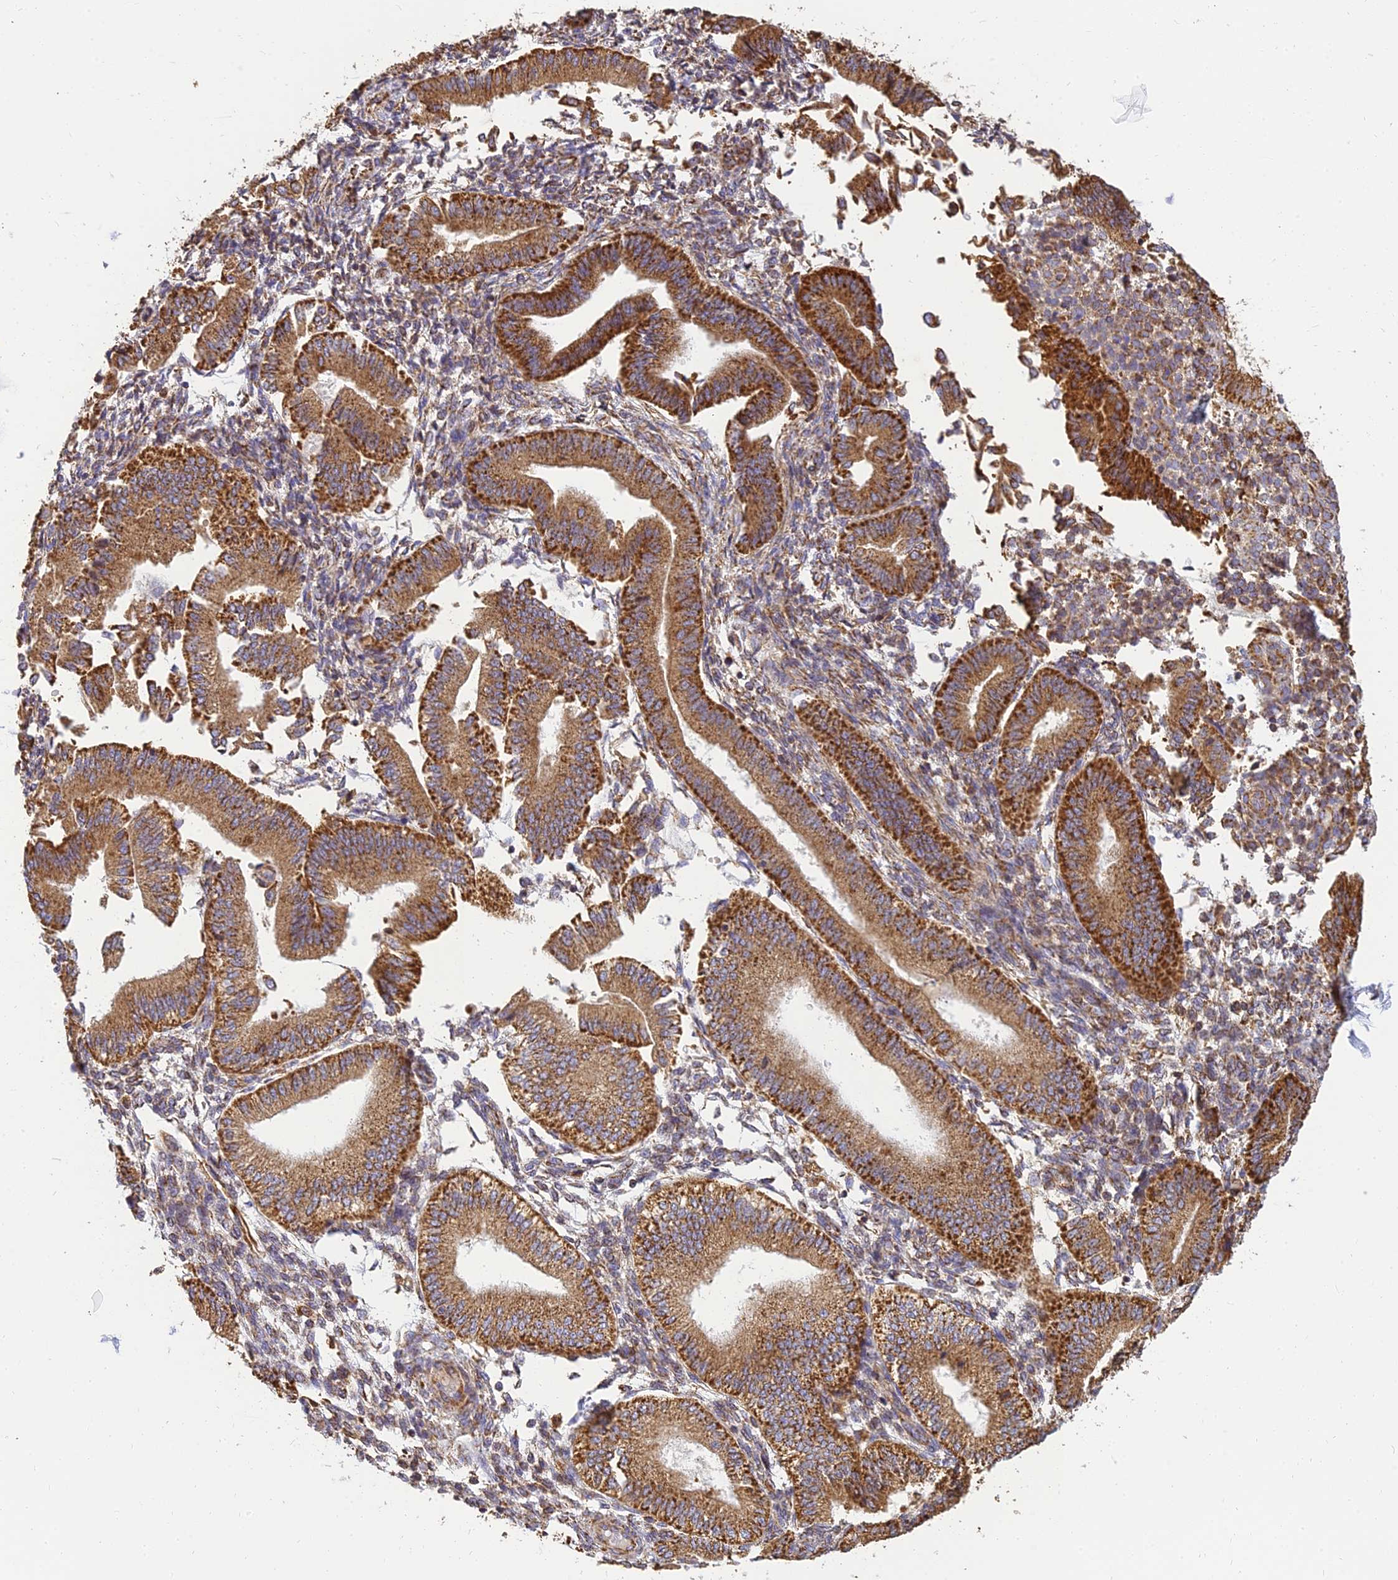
{"staining": {"intensity": "moderate", "quantity": ">75%", "location": "cytoplasmic/membranous"}, "tissue": "endometrium", "cell_type": "Cells in endometrial stroma", "image_type": "normal", "snomed": [{"axis": "morphology", "description": "Normal tissue, NOS"}, {"axis": "topography", "description": "Endometrium"}], "caption": "DAB immunohistochemical staining of benign endometrium reveals moderate cytoplasmic/membranous protein staining in approximately >75% of cells in endometrial stroma.", "gene": "THUMPD2", "patient": {"sex": "female", "age": 39}}